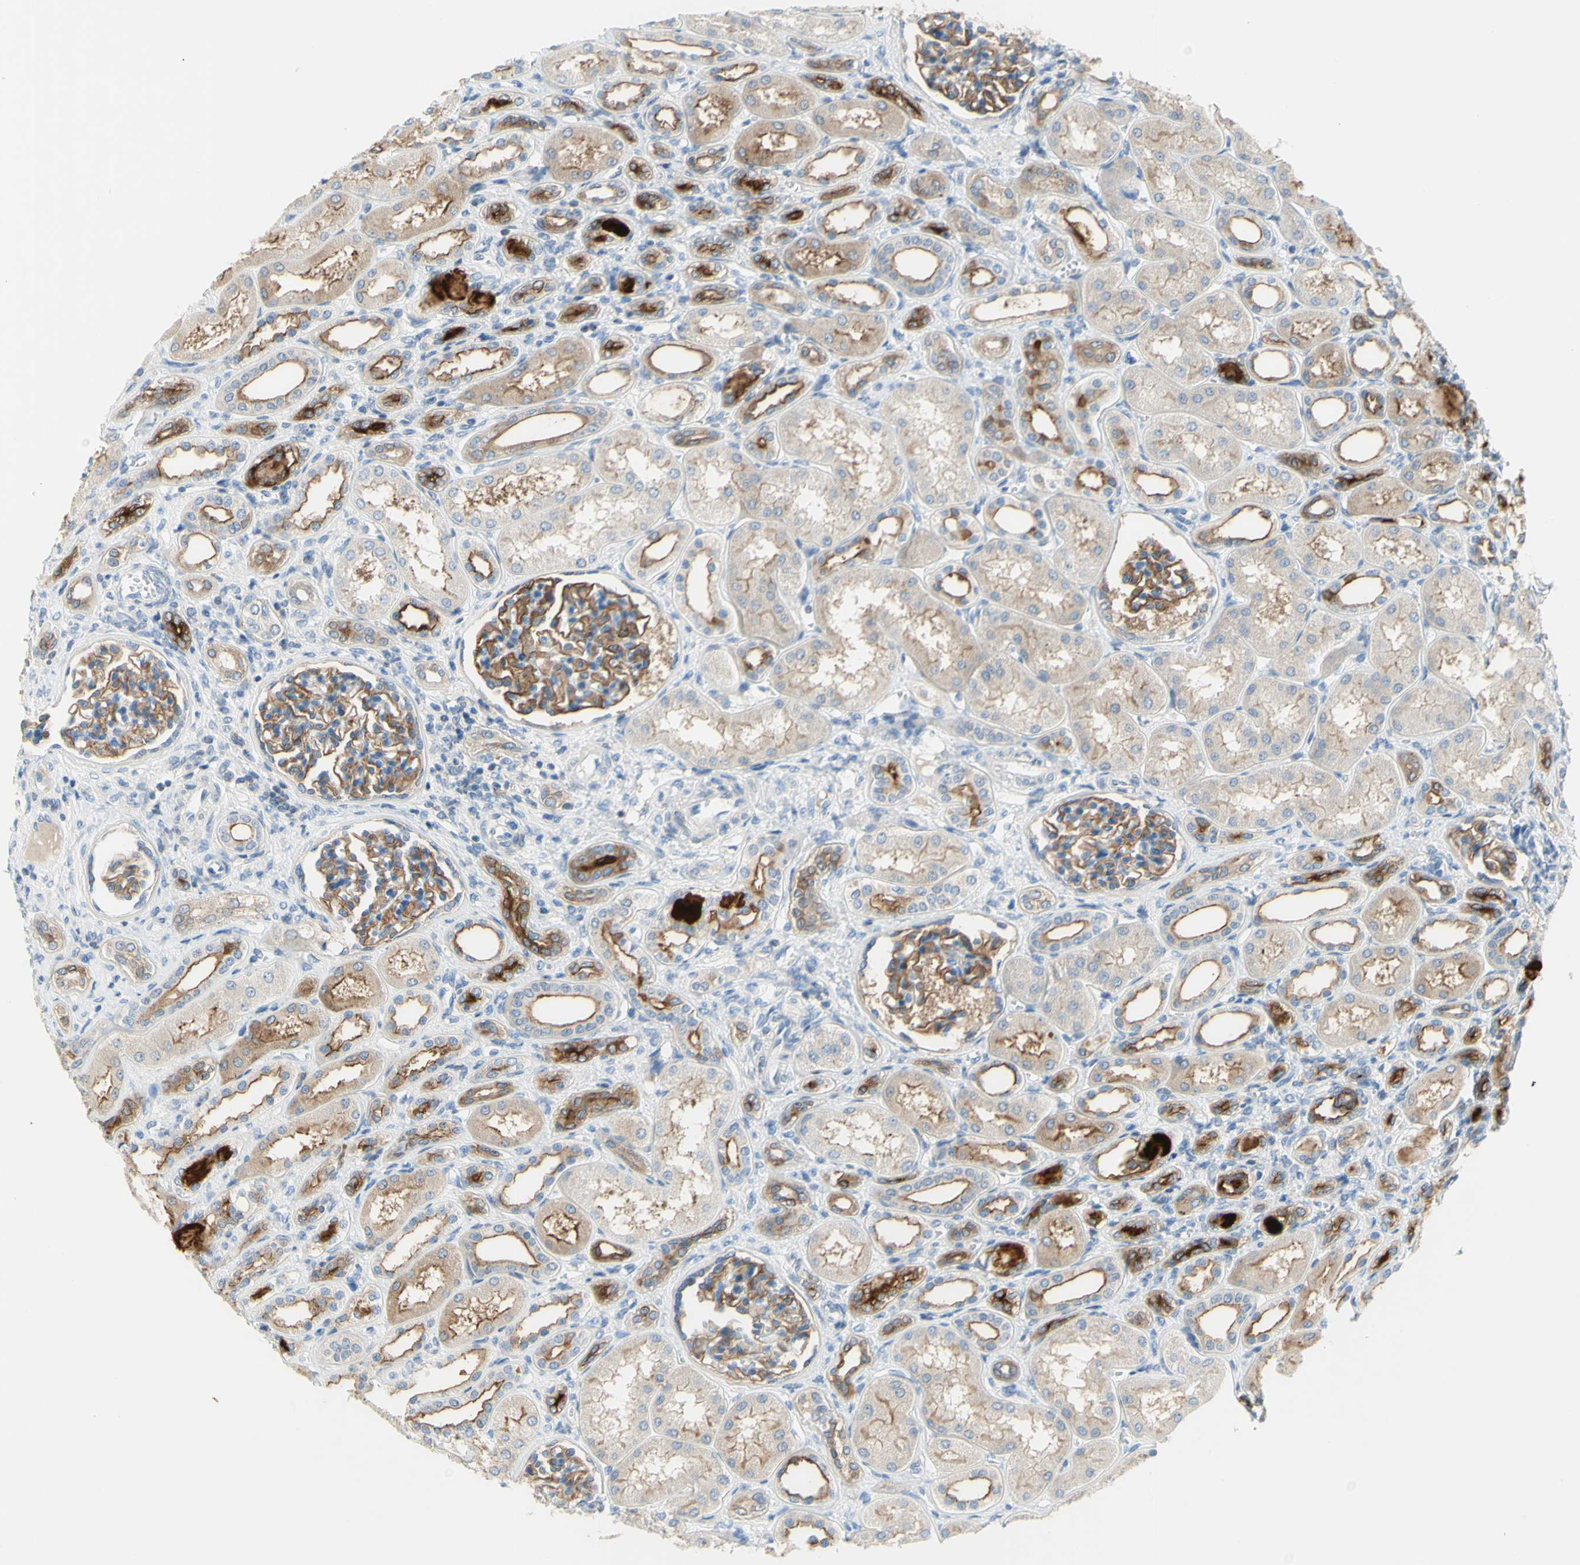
{"staining": {"intensity": "moderate", "quantity": ">75%", "location": "cytoplasmic/membranous"}, "tissue": "kidney", "cell_type": "Cells in glomeruli", "image_type": "normal", "snomed": [{"axis": "morphology", "description": "Normal tissue, NOS"}, {"axis": "topography", "description": "Kidney"}], "caption": "Protein expression analysis of unremarkable kidney displays moderate cytoplasmic/membranous staining in approximately >75% of cells in glomeruli.", "gene": "MUC1", "patient": {"sex": "male", "age": 7}}